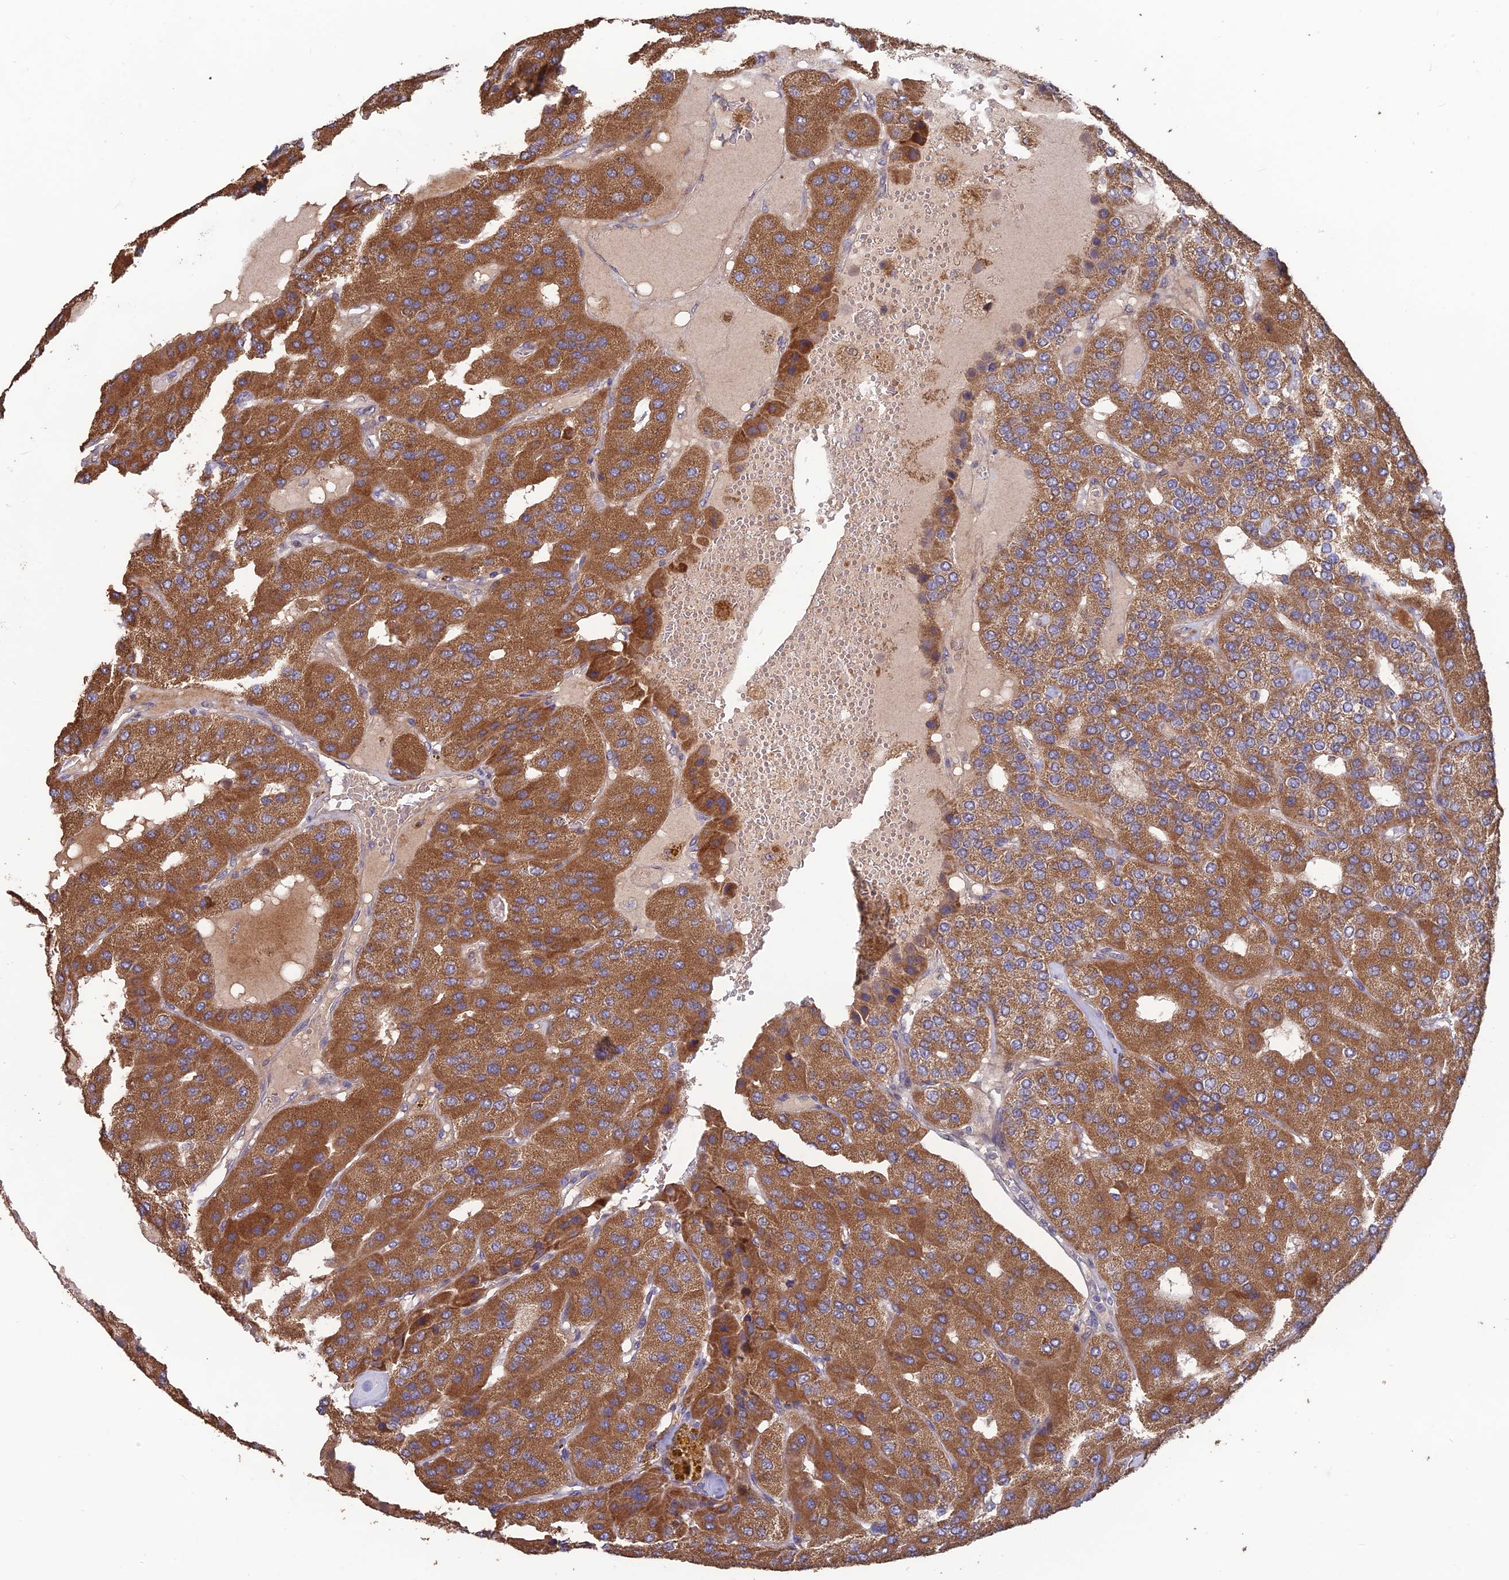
{"staining": {"intensity": "moderate", "quantity": ">75%", "location": "cytoplasmic/membranous"}, "tissue": "parathyroid gland", "cell_type": "Glandular cells", "image_type": "normal", "snomed": [{"axis": "morphology", "description": "Normal tissue, NOS"}, {"axis": "morphology", "description": "Adenoma, NOS"}, {"axis": "topography", "description": "Parathyroid gland"}], "caption": "A high-resolution histopathology image shows IHC staining of normal parathyroid gland, which exhibits moderate cytoplasmic/membranous positivity in about >75% of glandular cells. (DAB (3,3'-diaminobenzidine) IHC, brown staining for protein, blue staining for nuclei).", "gene": "SHISA5", "patient": {"sex": "female", "age": 86}}